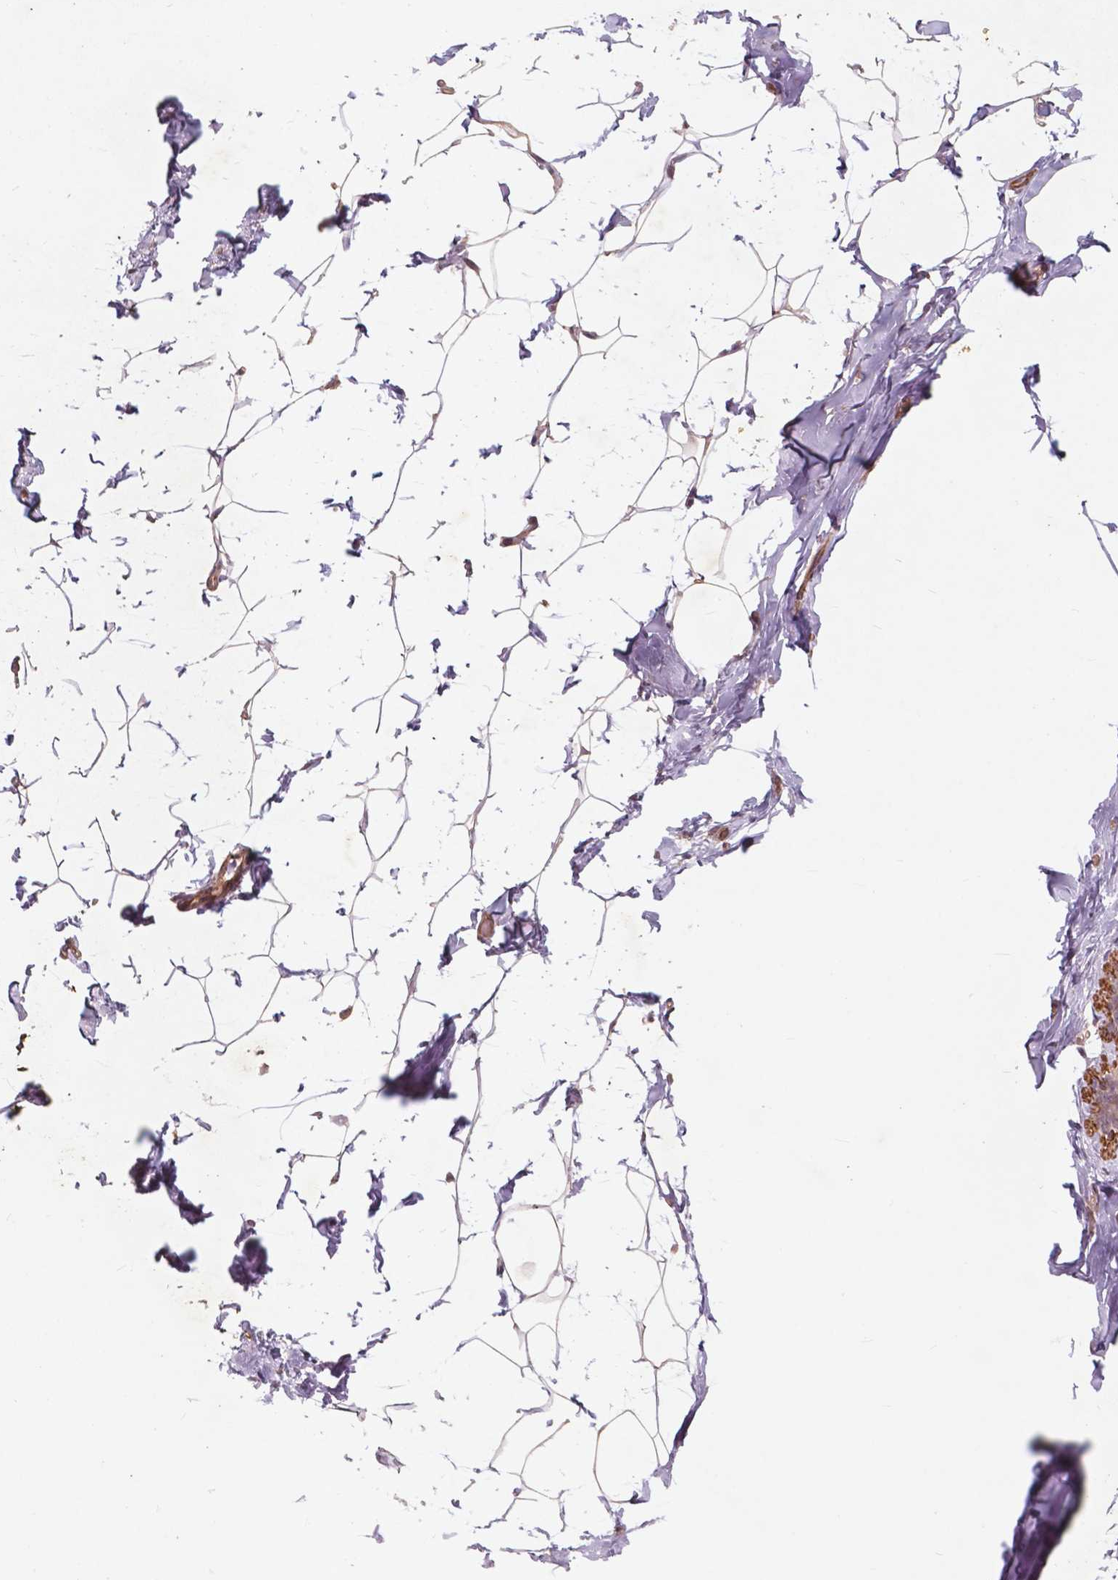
{"staining": {"intensity": "weak", "quantity": "25%-75%", "location": "cytoplasmic/membranous"}, "tissue": "breast", "cell_type": "Adipocytes", "image_type": "normal", "snomed": [{"axis": "morphology", "description": "Normal tissue, NOS"}, {"axis": "topography", "description": "Breast"}], "caption": "This is a micrograph of IHC staining of normal breast, which shows weak positivity in the cytoplasmic/membranous of adipocytes.", "gene": "RFPL4B", "patient": {"sex": "female", "age": 32}}